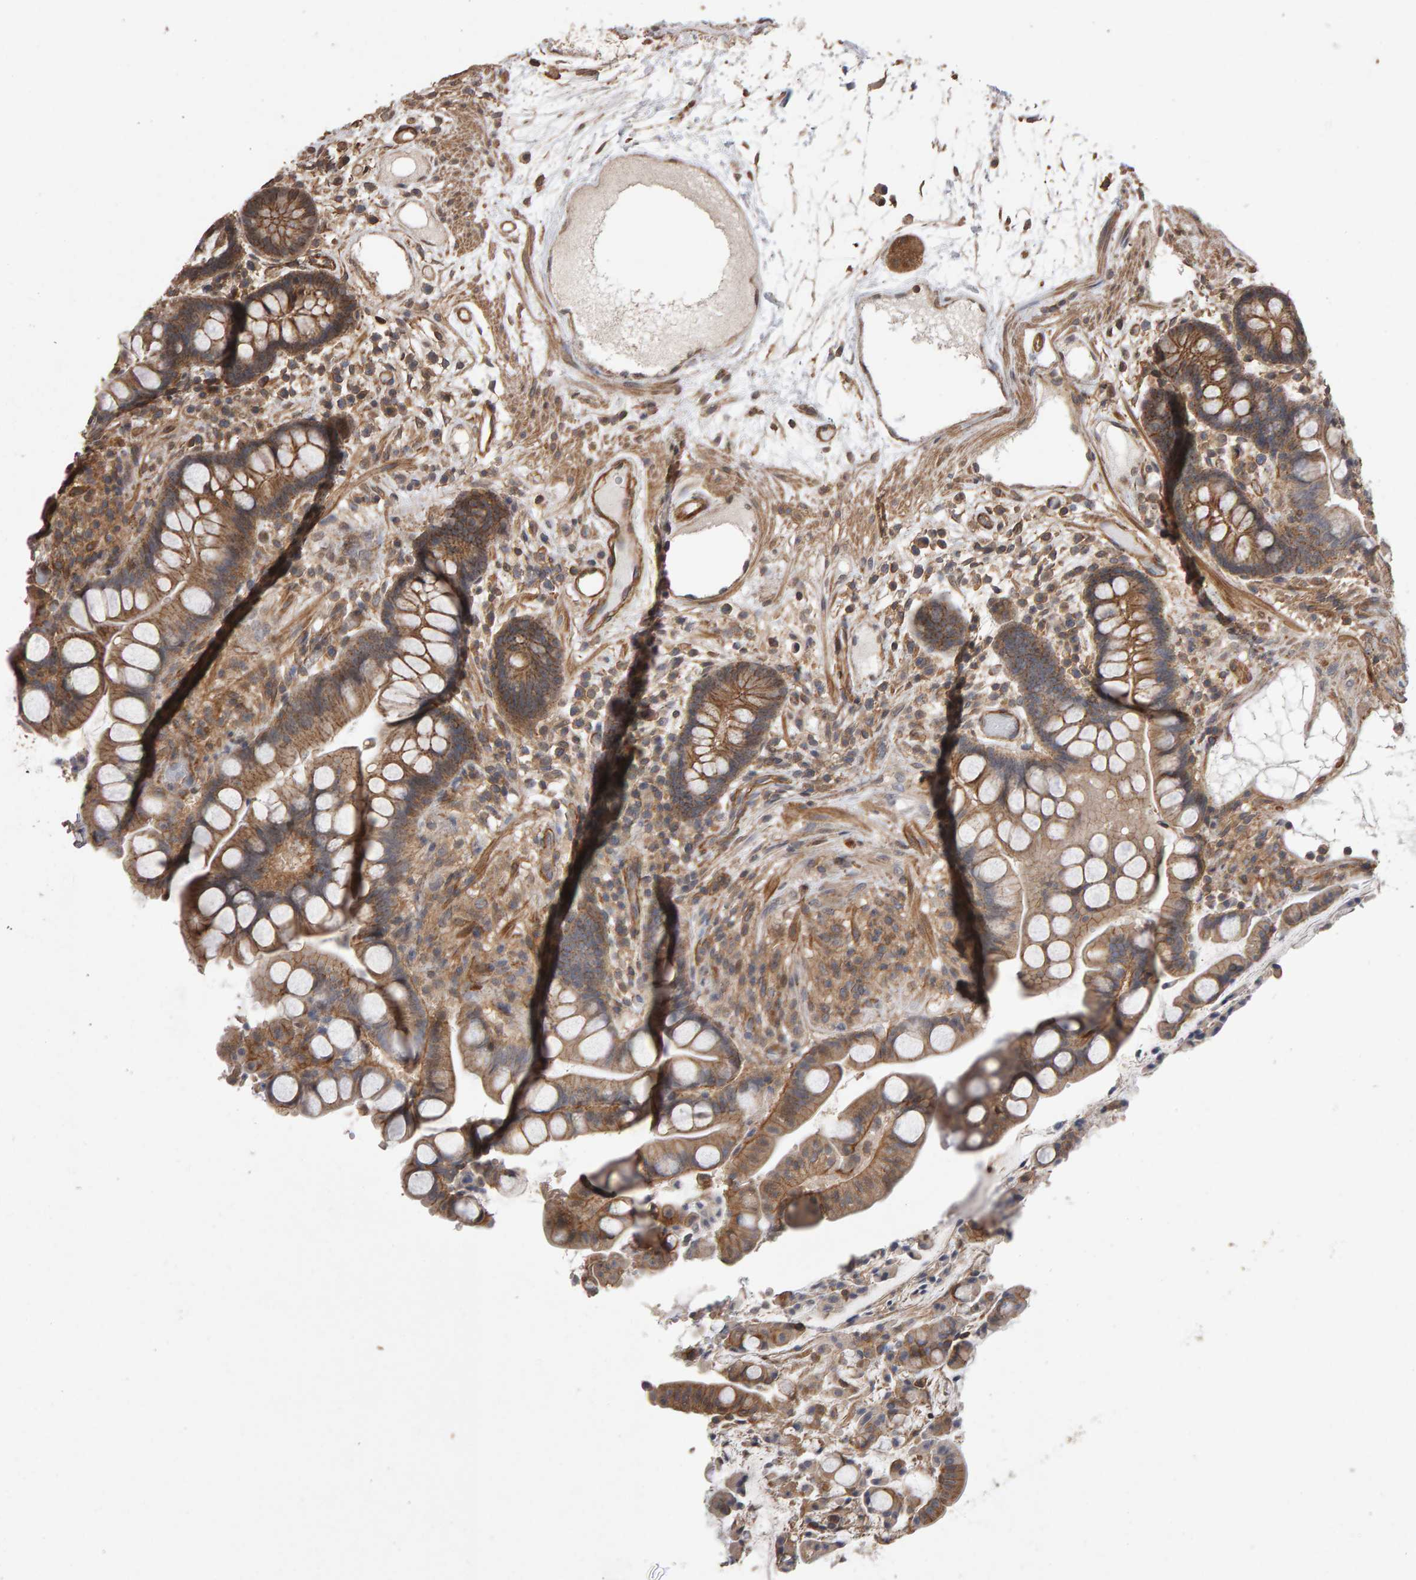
{"staining": {"intensity": "moderate", "quantity": "25%-75%", "location": "cytoplasmic/membranous"}, "tissue": "colon", "cell_type": "Endothelial cells", "image_type": "normal", "snomed": [{"axis": "morphology", "description": "Normal tissue, NOS"}, {"axis": "topography", "description": "Colon"}], "caption": "About 25%-75% of endothelial cells in normal colon demonstrate moderate cytoplasmic/membranous protein staining as visualized by brown immunohistochemical staining.", "gene": "SCRIB", "patient": {"sex": "male", "age": 73}}